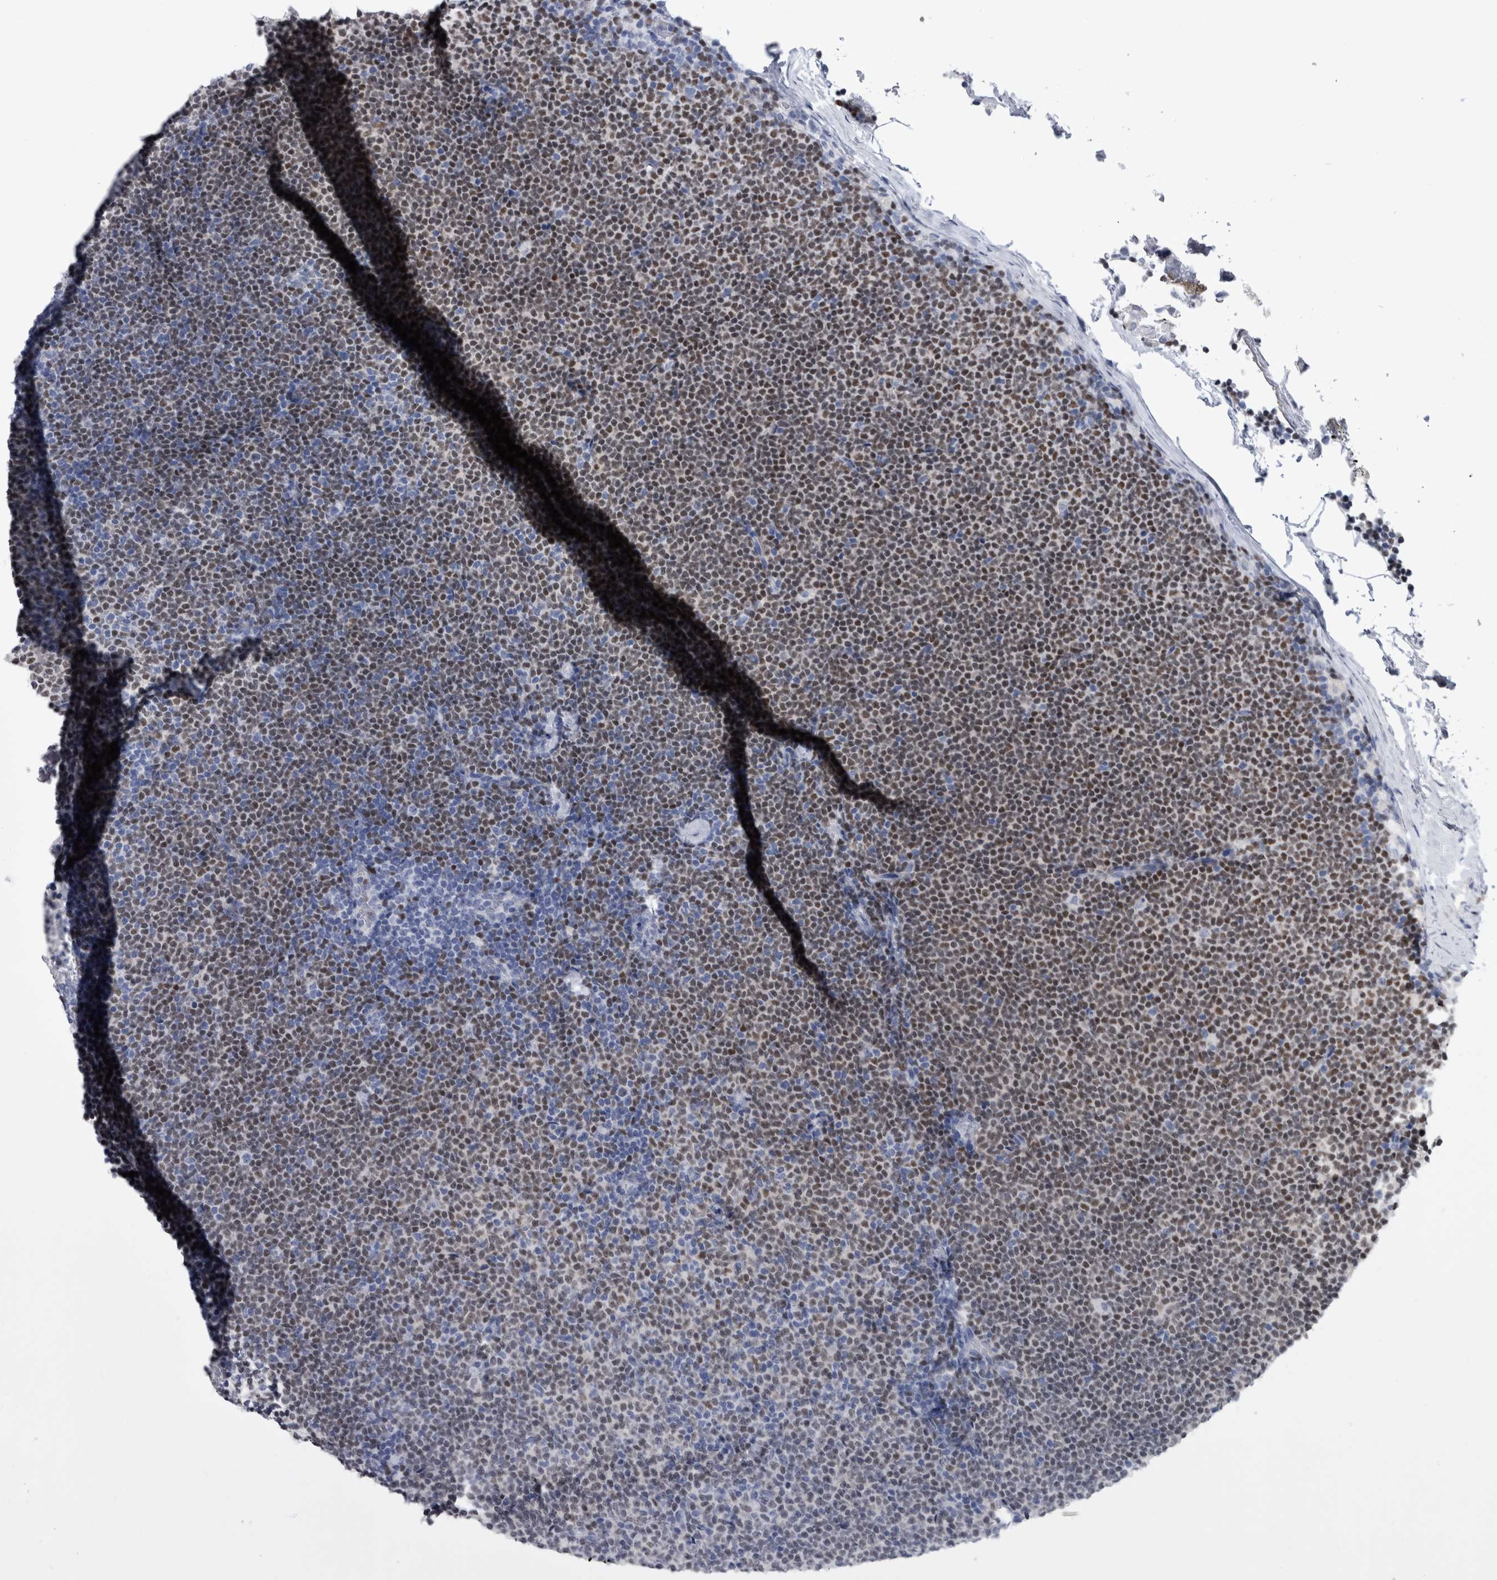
{"staining": {"intensity": "moderate", "quantity": ">75%", "location": "nuclear"}, "tissue": "lymphoma", "cell_type": "Tumor cells", "image_type": "cancer", "snomed": [{"axis": "morphology", "description": "Malignant lymphoma, non-Hodgkin's type, Low grade"}, {"axis": "topography", "description": "Lymph node"}], "caption": "An image of human low-grade malignant lymphoma, non-Hodgkin's type stained for a protein reveals moderate nuclear brown staining in tumor cells. The staining was performed using DAB (3,3'-diaminobenzidine) to visualize the protein expression in brown, while the nuclei were stained in blue with hematoxylin (Magnification: 20x).", "gene": "PAX5", "patient": {"sex": "female", "age": 53}}